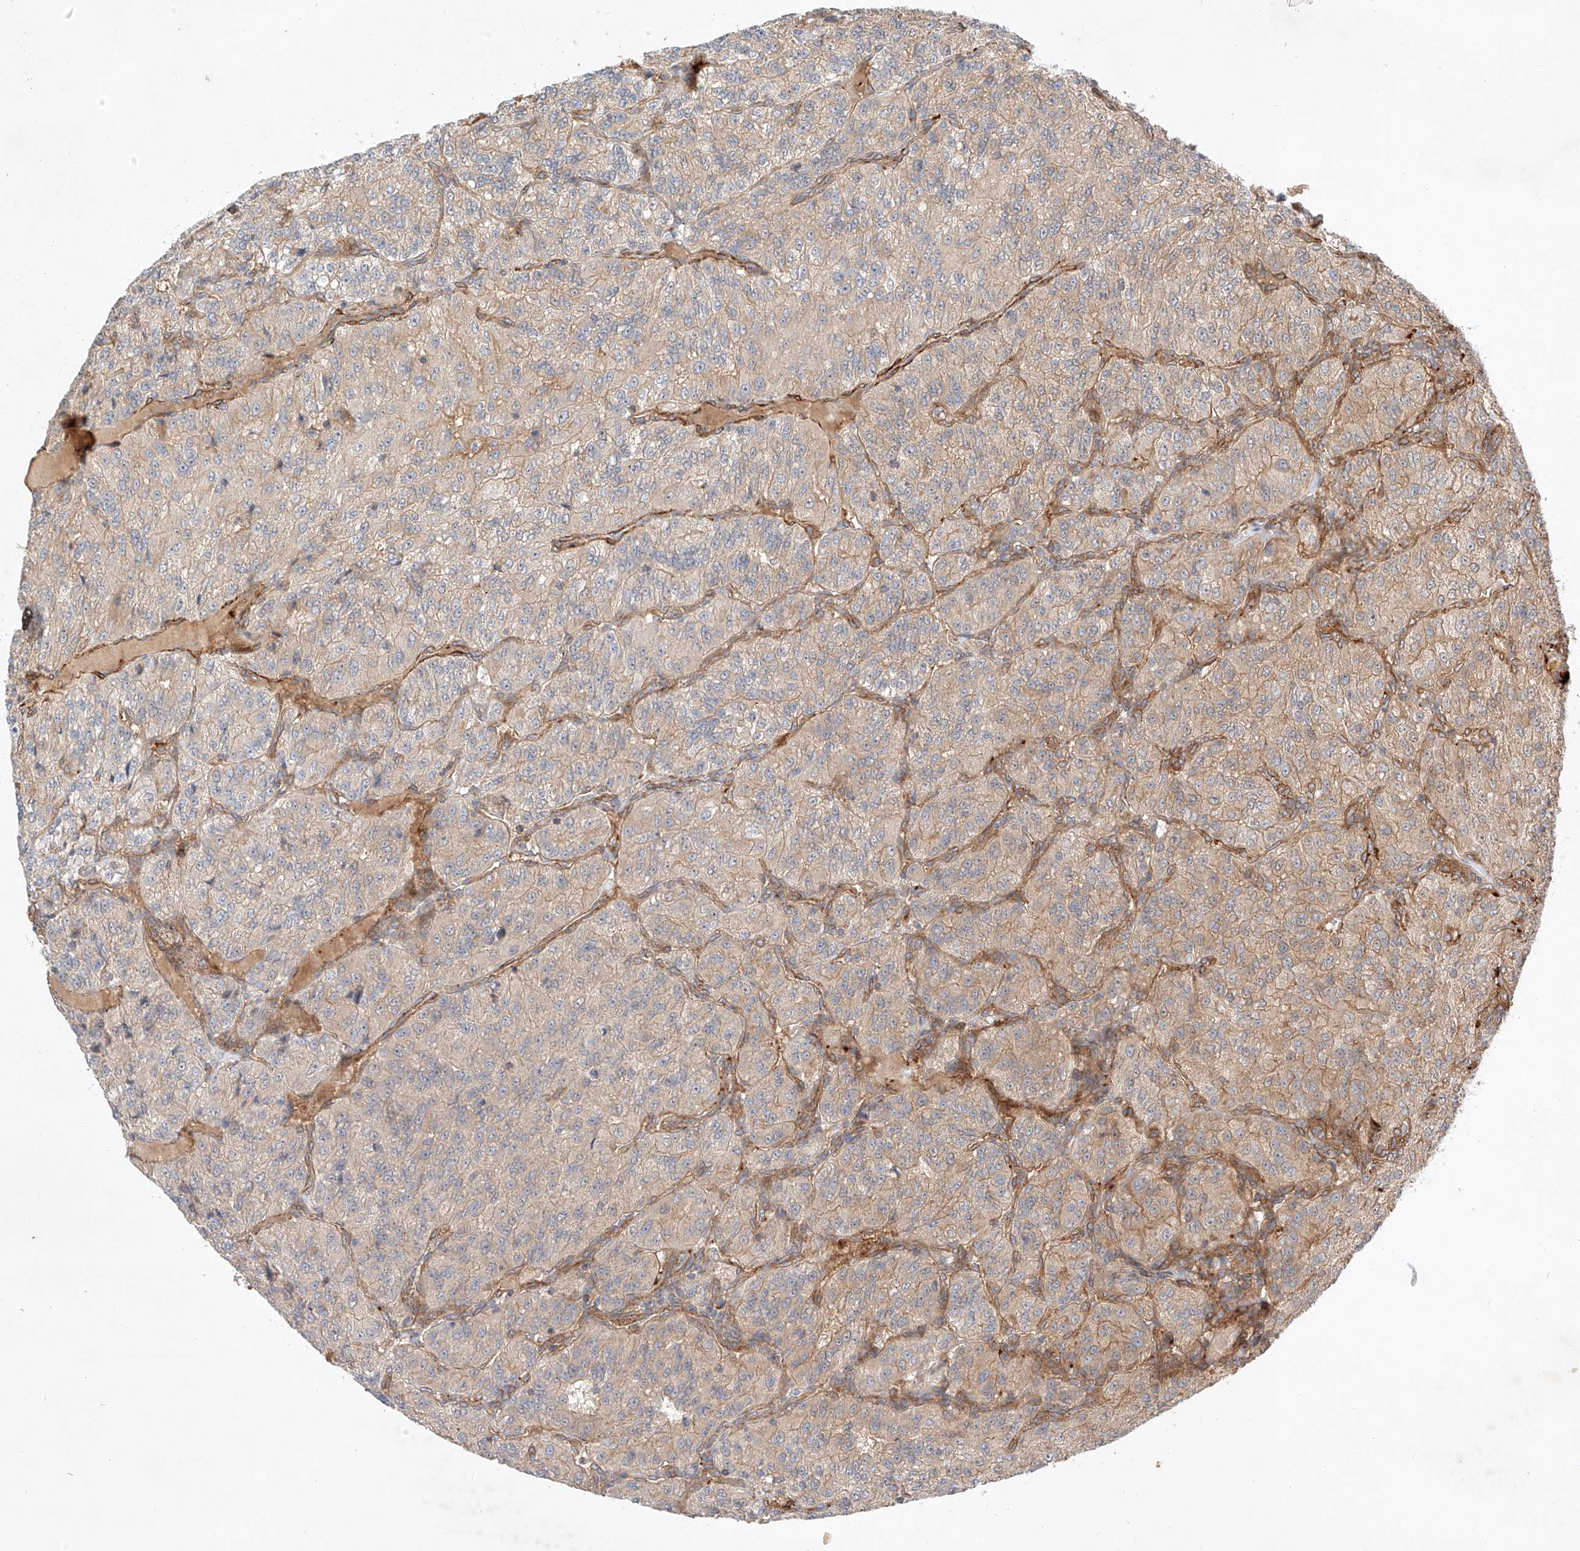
{"staining": {"intensity": "weak", "quantity": "25%-75%", "location": "cytoplasmic/membranous"}, "tissue": "renal cancer", "cell_type": "Tumor cells", "image_type": "cancer", "snomed": [{"axis": "morphology", "description": "Adenocarcinoma, NOS"}, {"axis": "topography", "description": "Kidney"}], "caption": "Immunohistochemistry (IHC) staining of adenocarcinoma (renal), which exhibits low levels of weak cytoplasmic/membranous positivity in approximately 25%-75% of tumor cells indicating weak cytoplasmic/membranous protein staining. The staining was performed using DAB (3,3'-diaminobenzidine) (brown) for protein detection and nuclei were counterstained in hematoxylin (blue).", "gene": "ARHGAP33", "patient": {"sex": "female", "age": 63}}